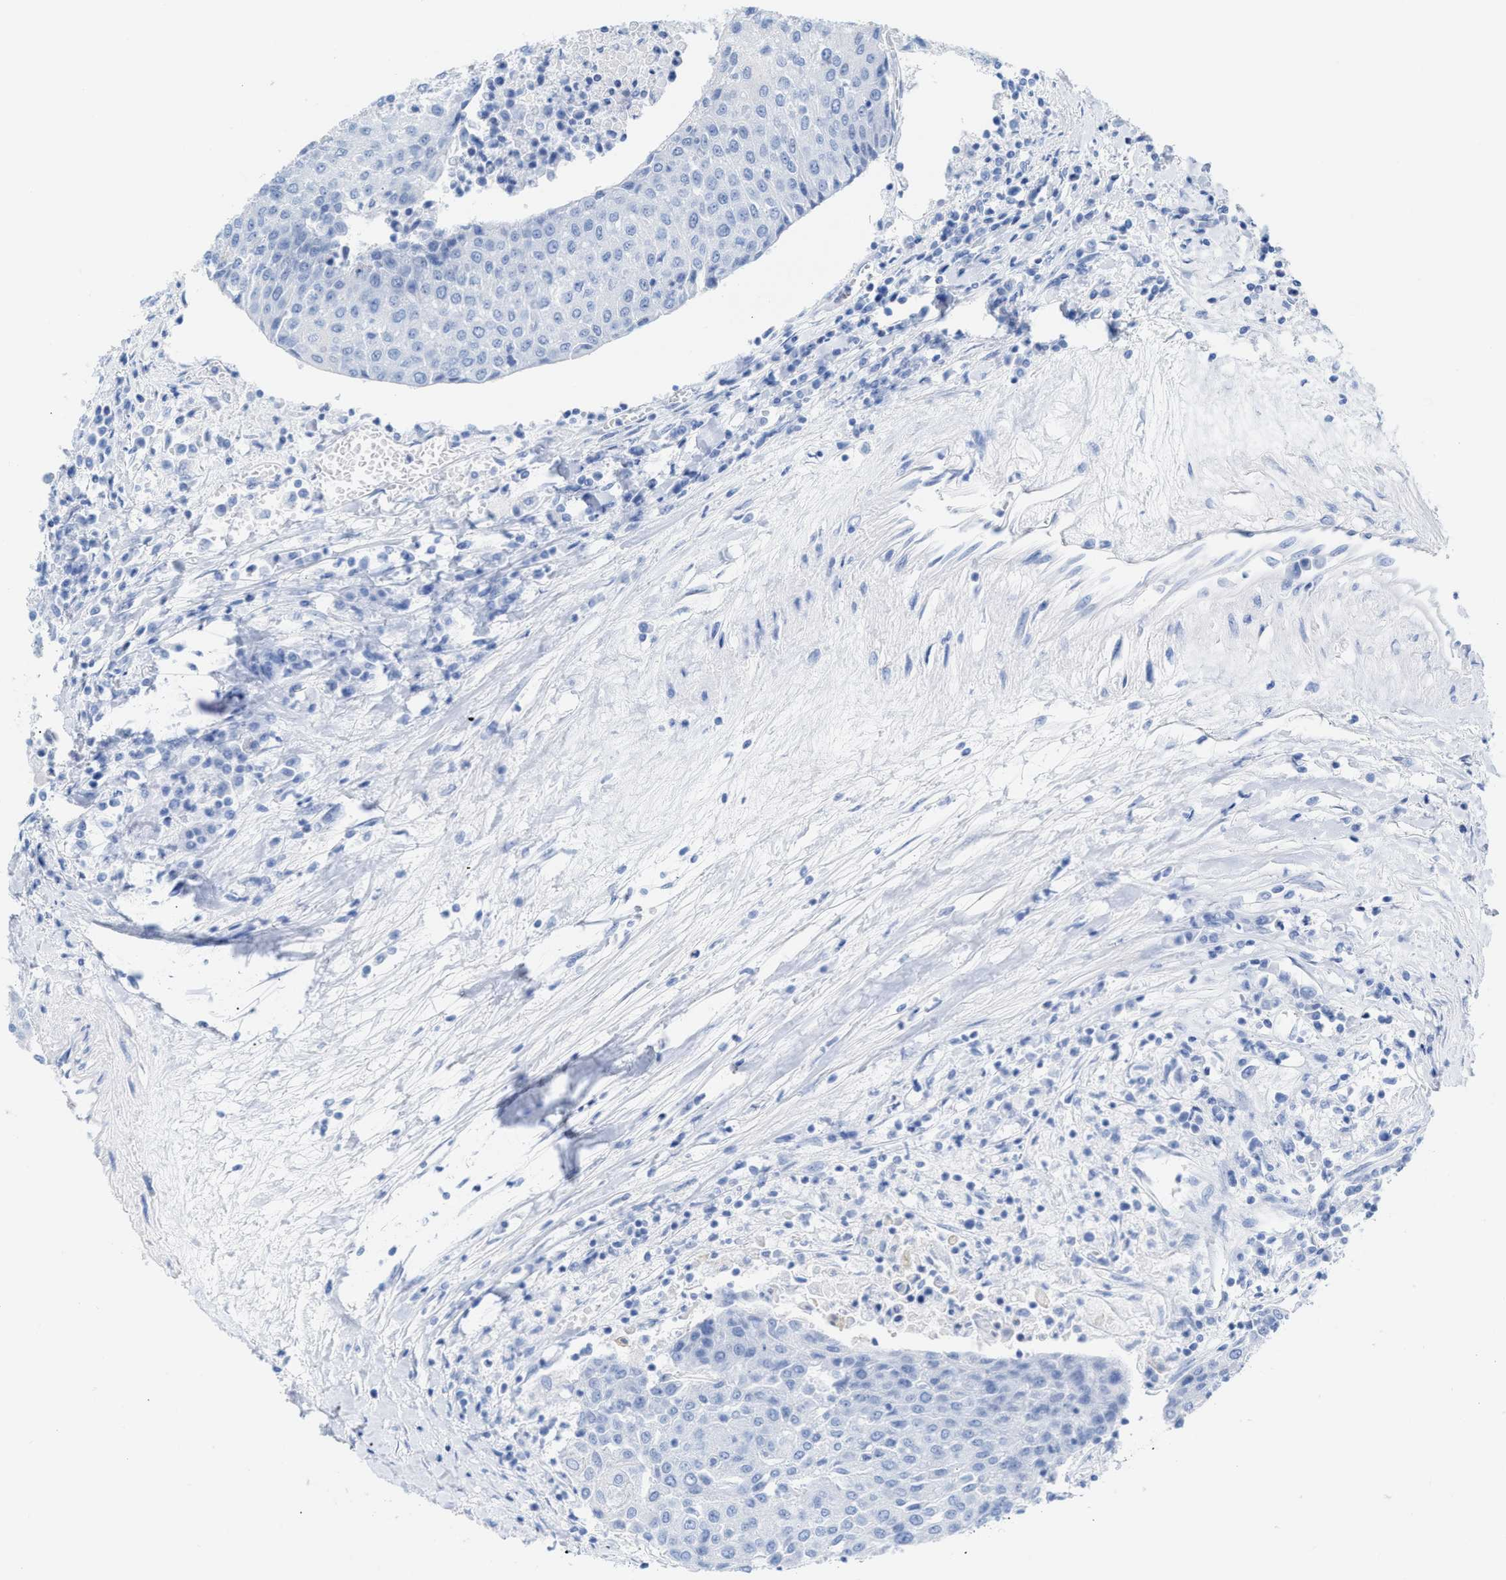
{"staining": {"intensity": "negative", "quantity": "none", "location": "none"}, "tissue": "urothelial cancer", "cell_type": "Tumor cells", "image_type": "cancer", "snomed": [{"axis": "morphology", "description": "Urothelial carcinoma, High grade"}, {"axis": "topography", "description": "Urinary bladder"}], "caption": "An immunohistochemistry (IHC) image of urothelial cancer is shown. There is no staining in tumor cells of urothelial cancer.", "gene": "CPA1", "patient": {"sex": "female", "age": 85}}